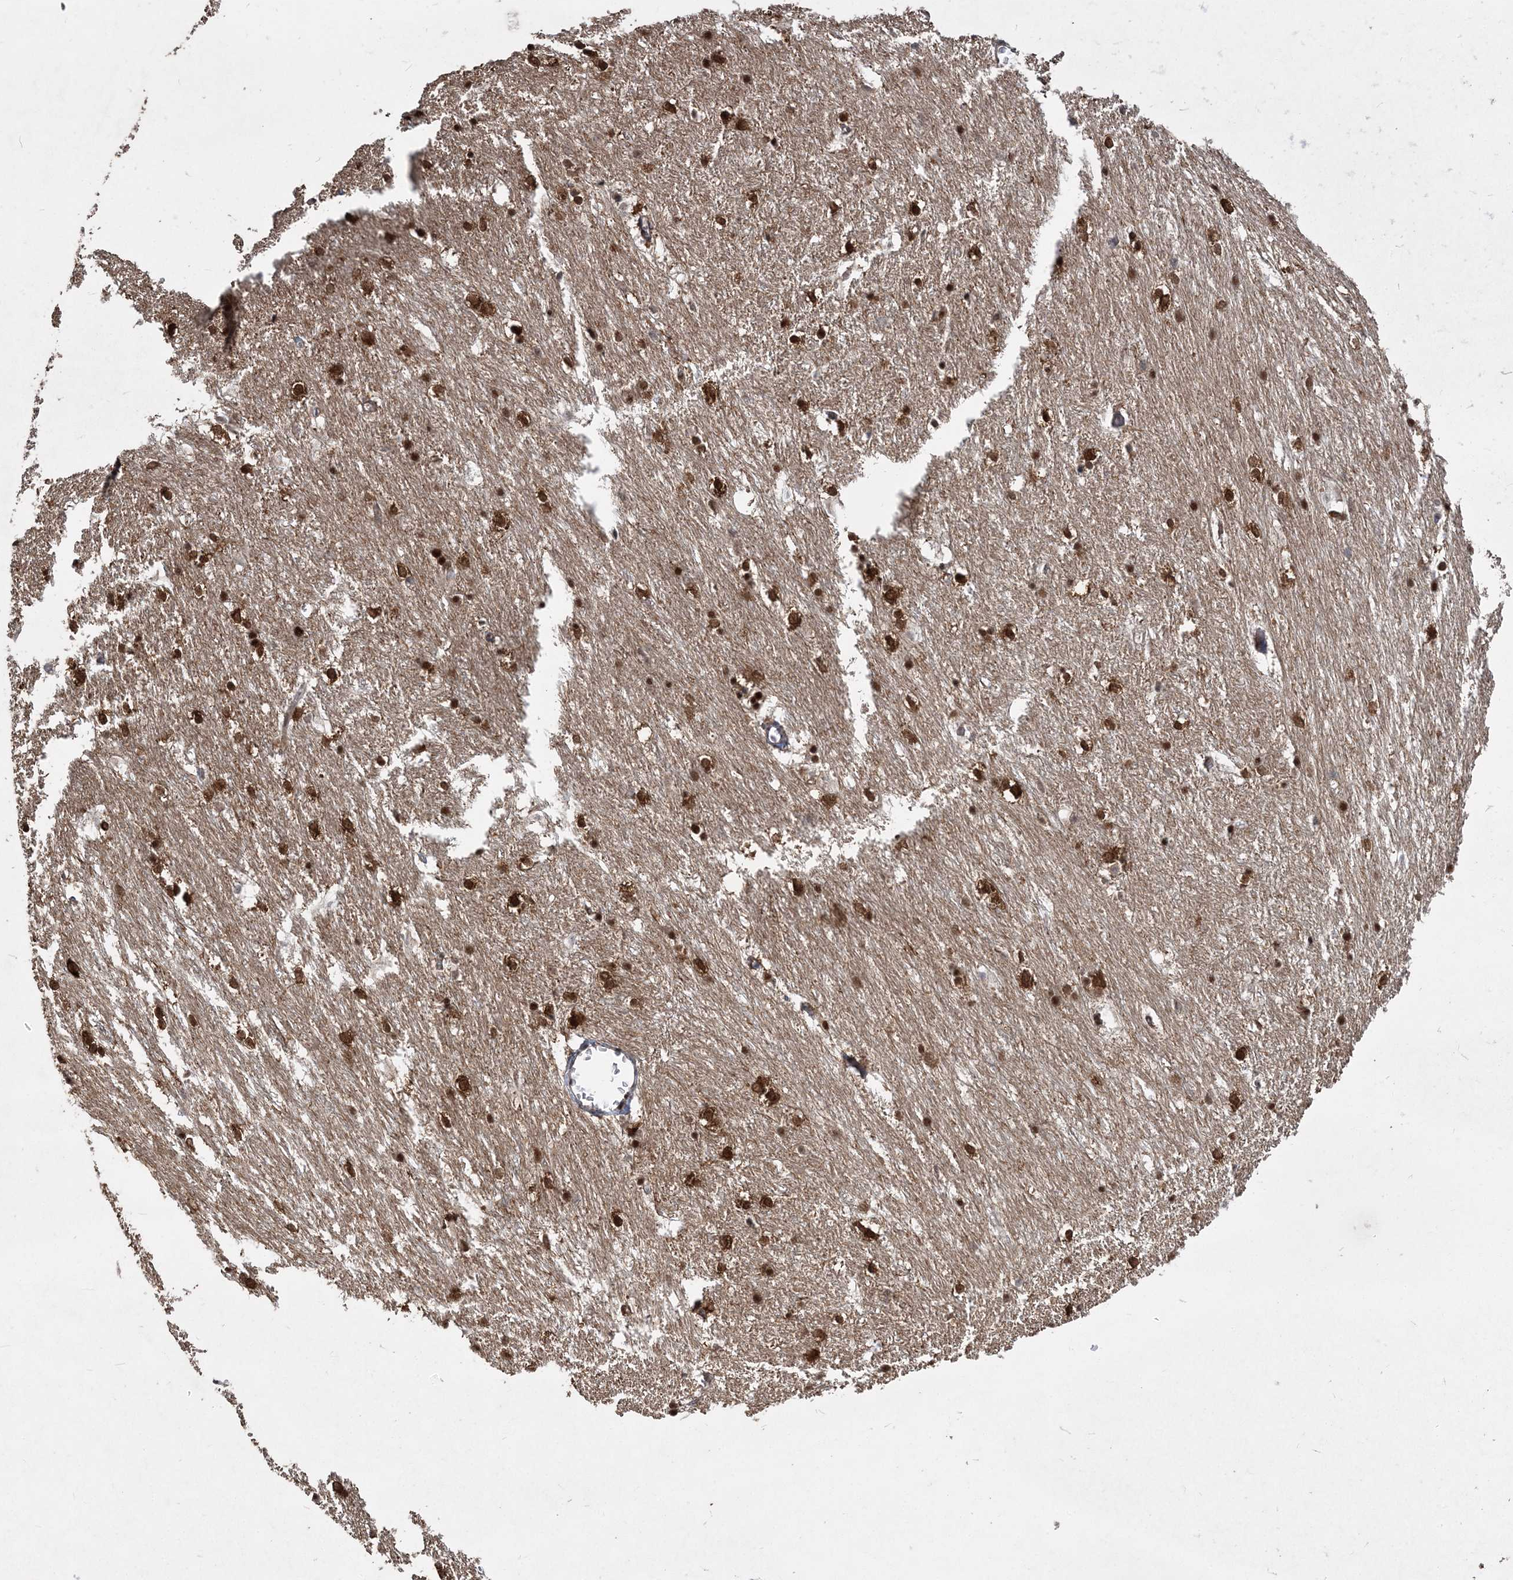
{"staining": {"intensity": "strong", "quantity": ">75%", "location": "cytoplasmic/membranous,nuclear"}, "tissue": "caudate", "cell_type": "Glial cells", "image_type": "normal", "snomed": [{"axis": "morphology", "description": "Normal tissue, NOS"}, {"axis": "topography", "description": "Lateral ventricle wall"}], "caption": "Caudate stained for a protein (brown) shows strong cytoplasmic/membranous,nuclear positive staining in approximately >75% of glial cells.", "gene": "COPS7B", "patient": {"sex": "female", "age": 19}}